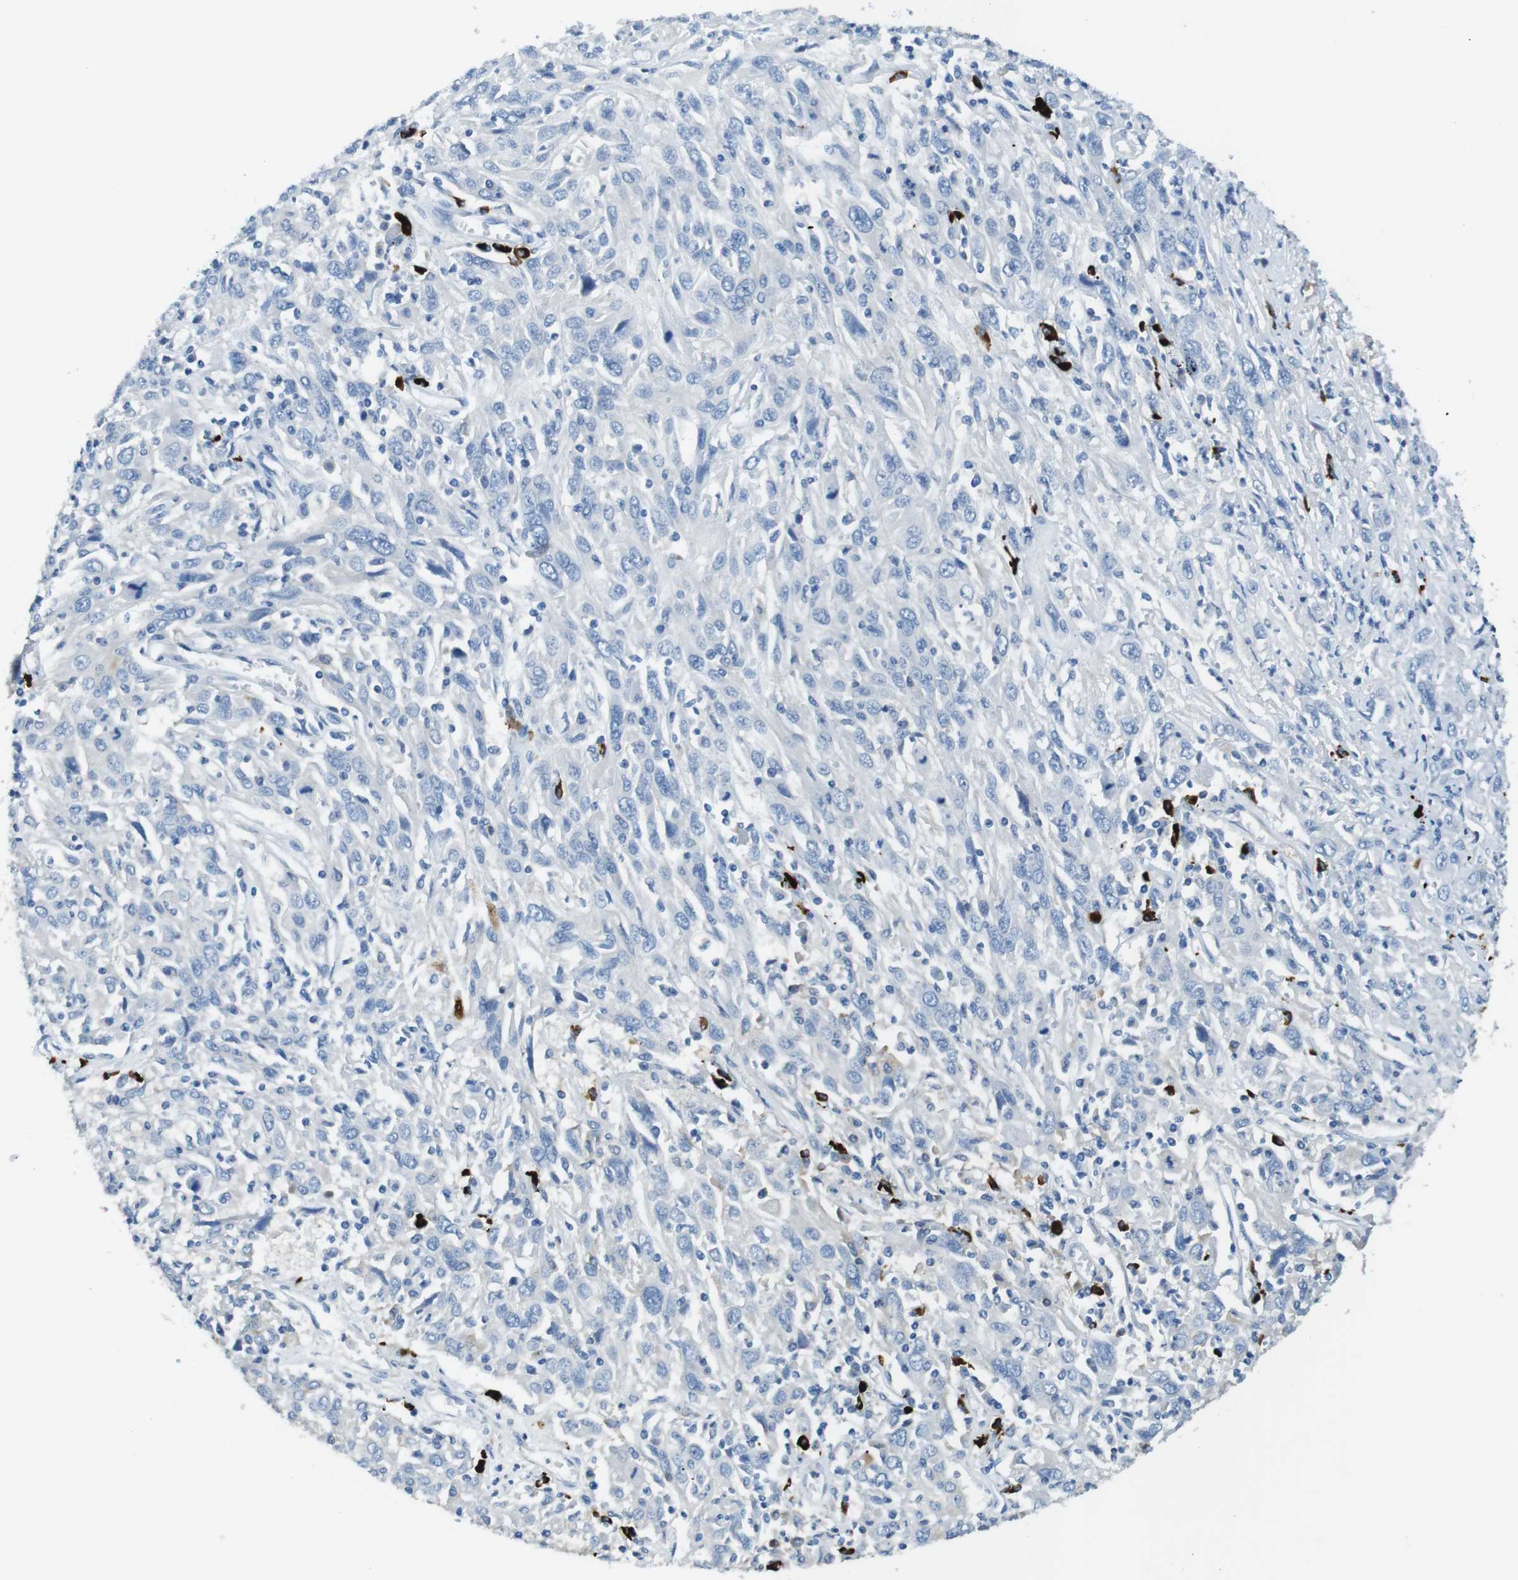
{"staining": {"intensity": "negative", "quantity": "none", "location": "none"}, "tissue": "cervical cancer", "cell_type": "Tumor cells", "image_type": "cancer", "snomed": [{"axis": "morphology", "description": "Squamous cell carcinoma, NOS"}, {"axis": "topography", "description": "Cervix"}], "caption": "This is an IHC histopathology image of human cervical cancer (squamous cell carcinoma). There is no expression in tumor cells.", "gene": "SLC35A3", "patient": {"sex": "female", "age": 46}}